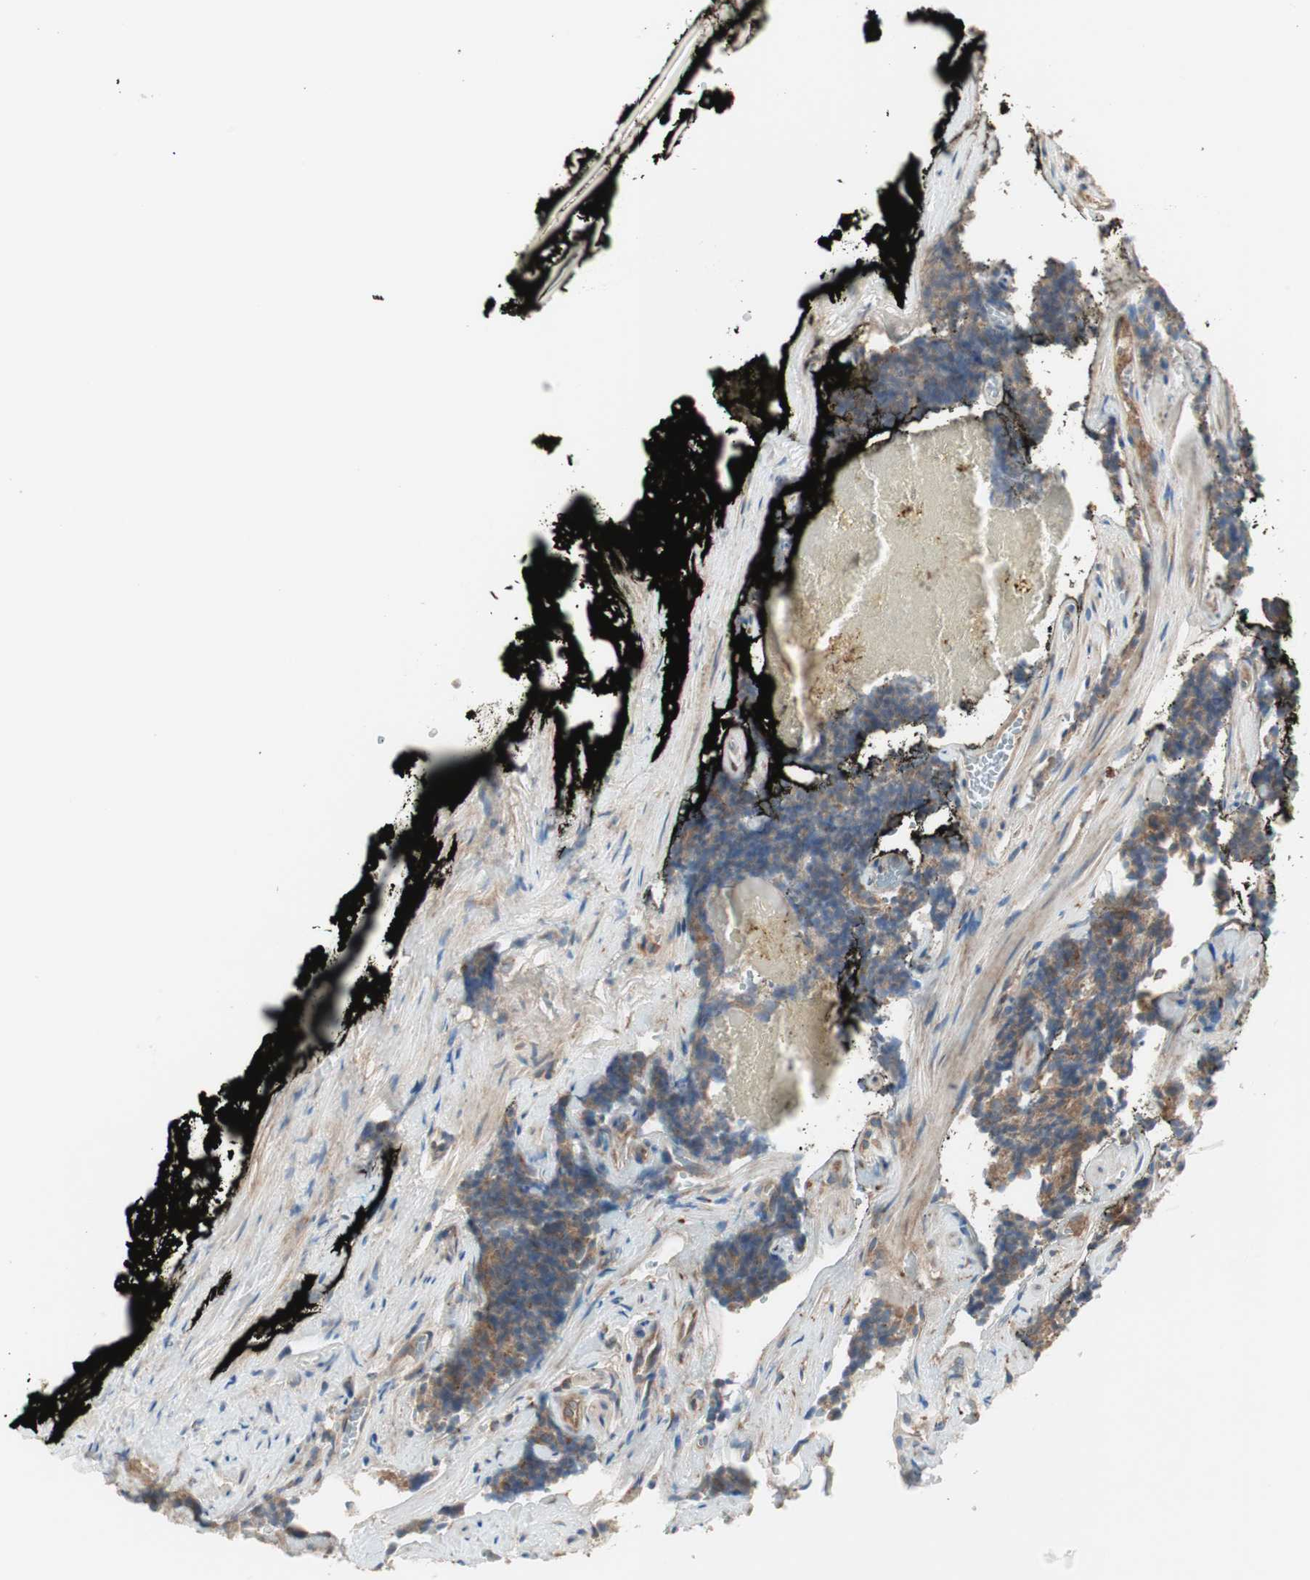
{"staining": {"intensity": "moderate", "quantity": ">75%", "location": "cytoplasmic/membranous"}, "tissue": "prostate cancer", "cell_type": "Tumor cells", "image_type": "cancer", "snomed": [{"axis": "morphology", "description": "Adenocarcinoma, High grade"}, {"axis": "topography", "description": "Prostate"}], "caption": "Human high-grade adenocarcinoma (prostate) stained for a protein (brown) reveals moderate cytoplasmic/membranous positive positivity in approximately >75% of tumor cells.", "gene": "RPL23", "patient": {"sex": "male", "age": 58}}